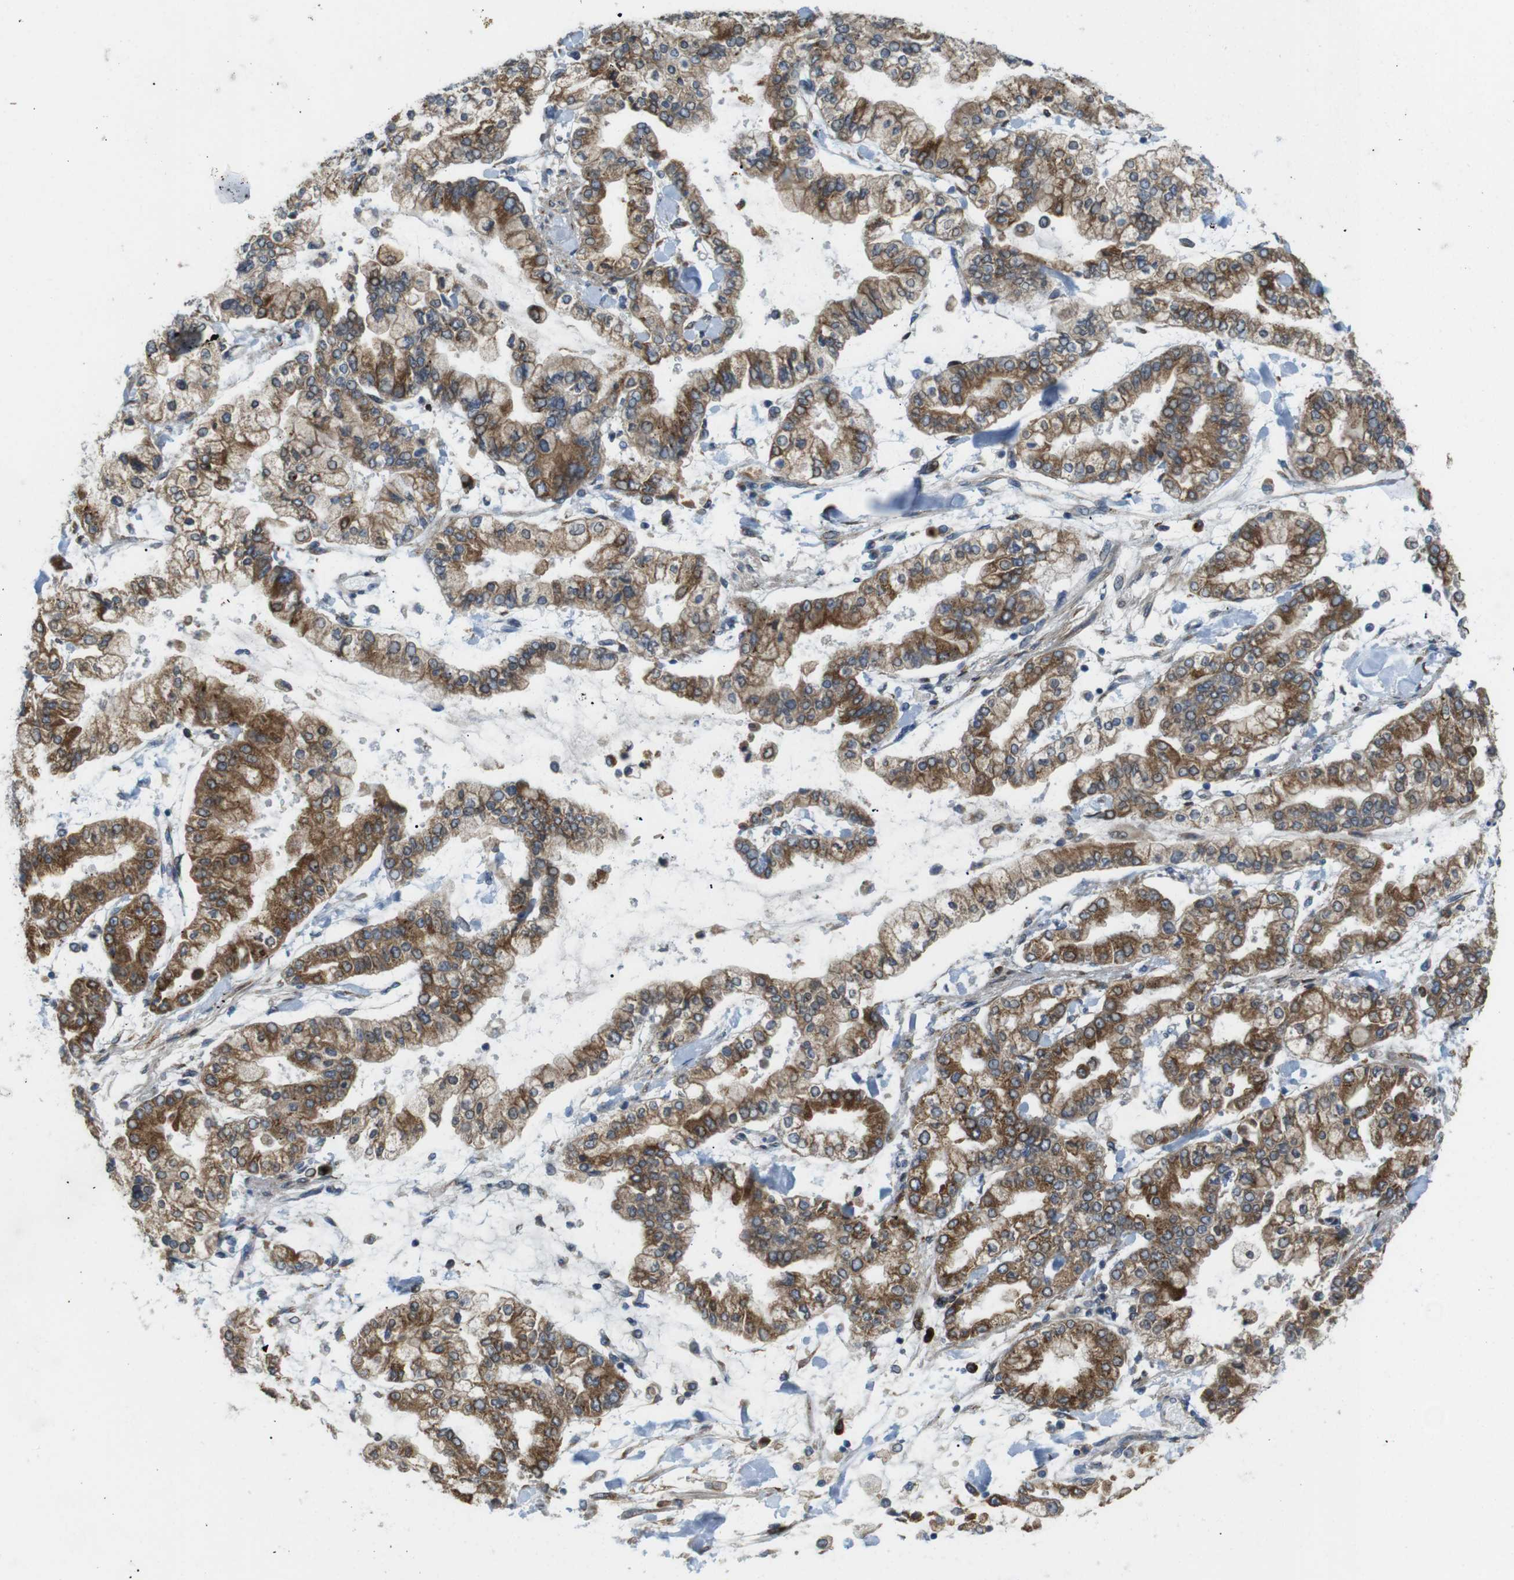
{"staining": {"intensity": "moderate", "quantity": ">75%", "location": "cytoplasmic/membranous"}, "tissue": "stomach cancer", "cell_type": "Tumor cells", "image_type": "cancer", "snomed": [{"axis": "morphology", "description": "Normal tissue, NOS"}, {"axis": "morphology", "description": "Adenocarcinoma, NOS"}, {"axis": "topography", "description": "Stomach, upper"}, {"axis": "topography", "description": "Stomach"}], "caption": "Protein expression analysis of human stomach cancer (adenocarcinoma) reveals moderate cytoplasmic/membranous positivity in approximately >75% of tumor cells. (Brightfield microscopy of DAB IHC at high magnification).", "gene": "TMEM143", "patient": {"sex": "male", "age": 76}}